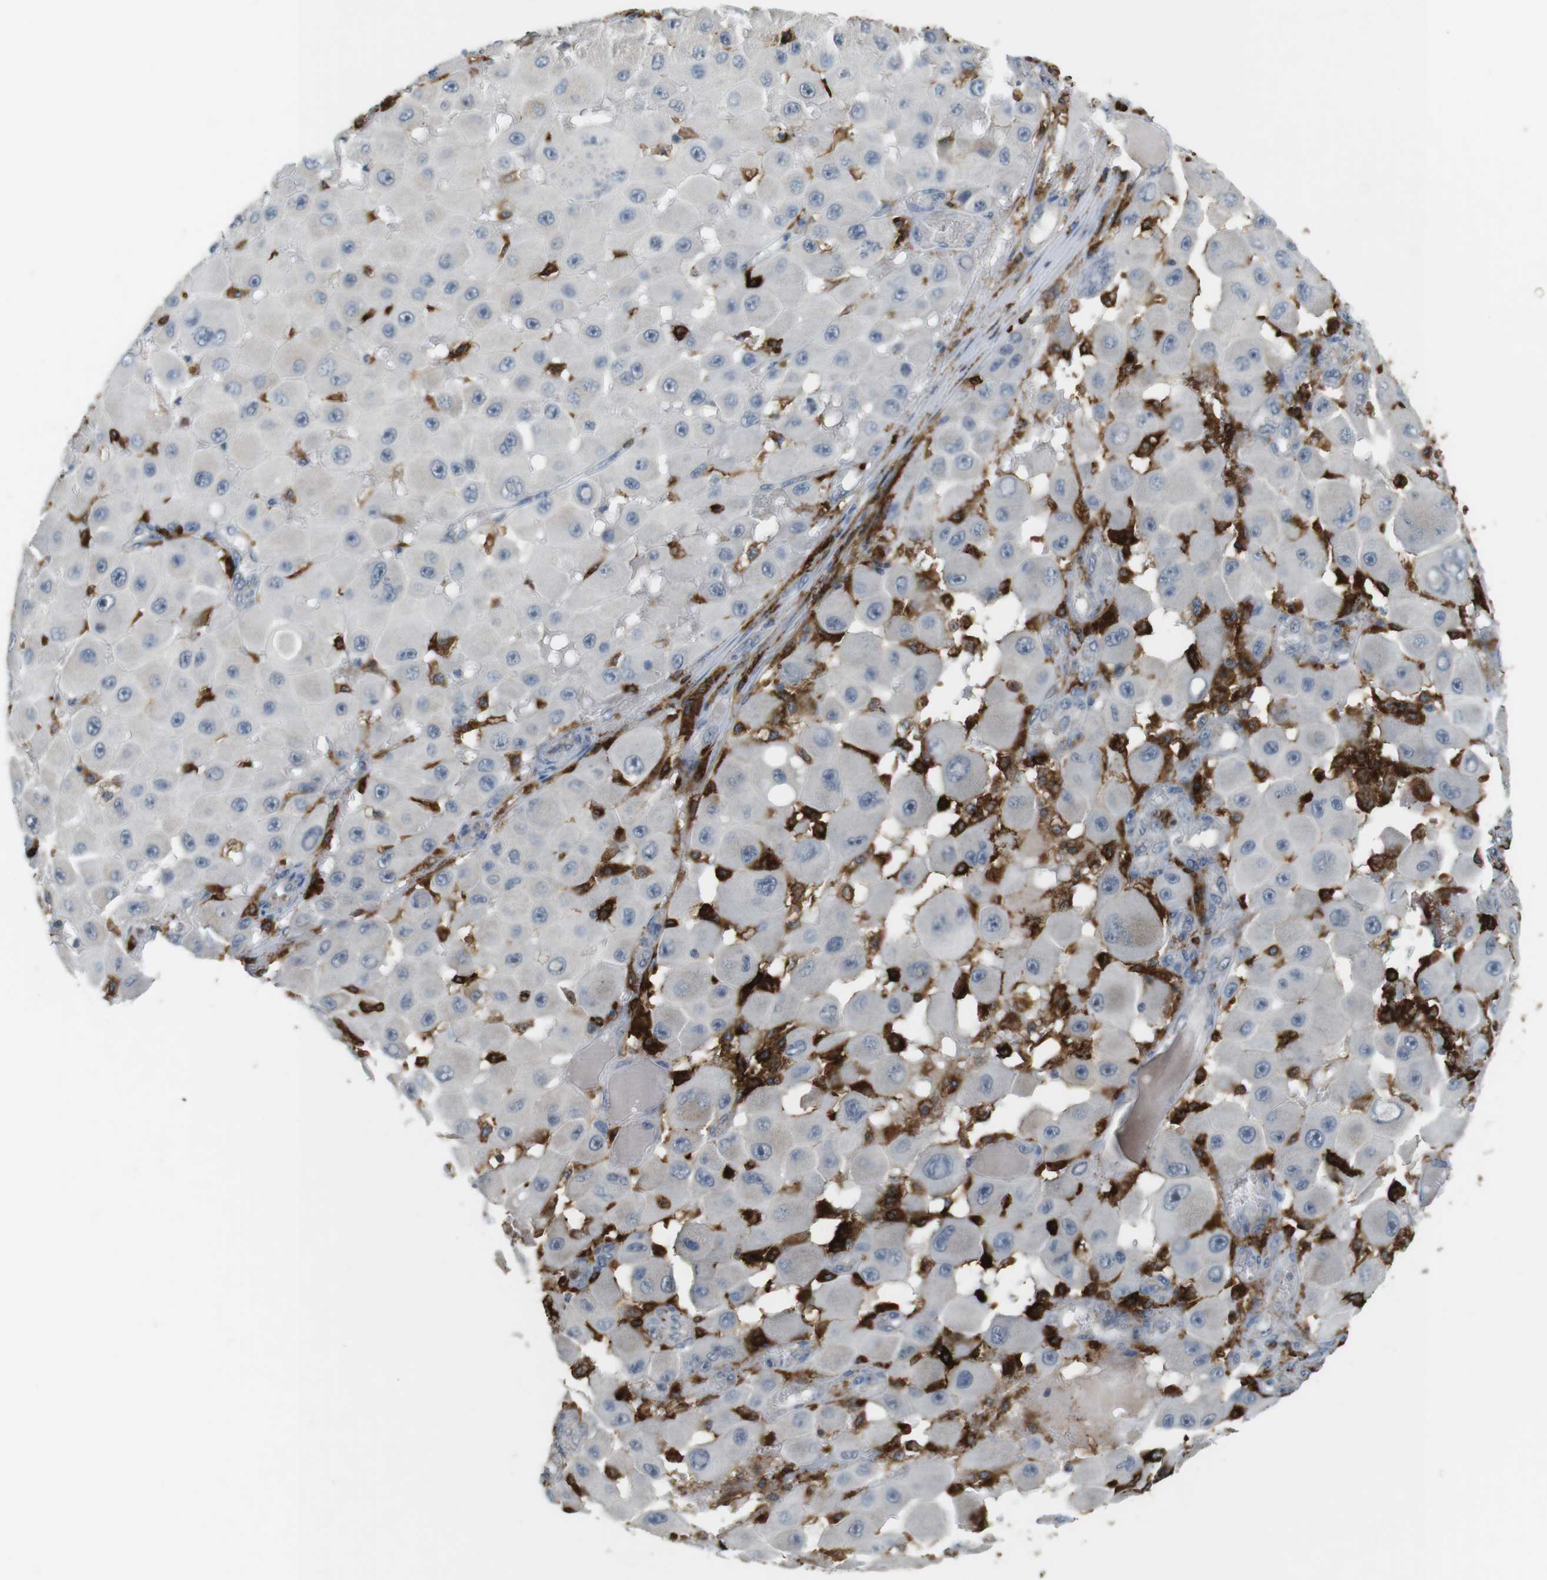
{"staining": {"intensity": "negative", "quantity": "none", "location": "none"}, "tissue": "melanoma", "cell_type": "Tumor cells", "image_type": "cancer", "snomed": [{"axis": "morphology", "description": "Malignant melanoma, NOS"}, {"axis": "topography", "description": "Skin"}], "caption": "Immunohistochemistry image of melanoma stained for a protein (brown), which displays no staining in tumor cells.", "gene": "HLA-DRA", "patient": {"sex": "female", "age": 81}}